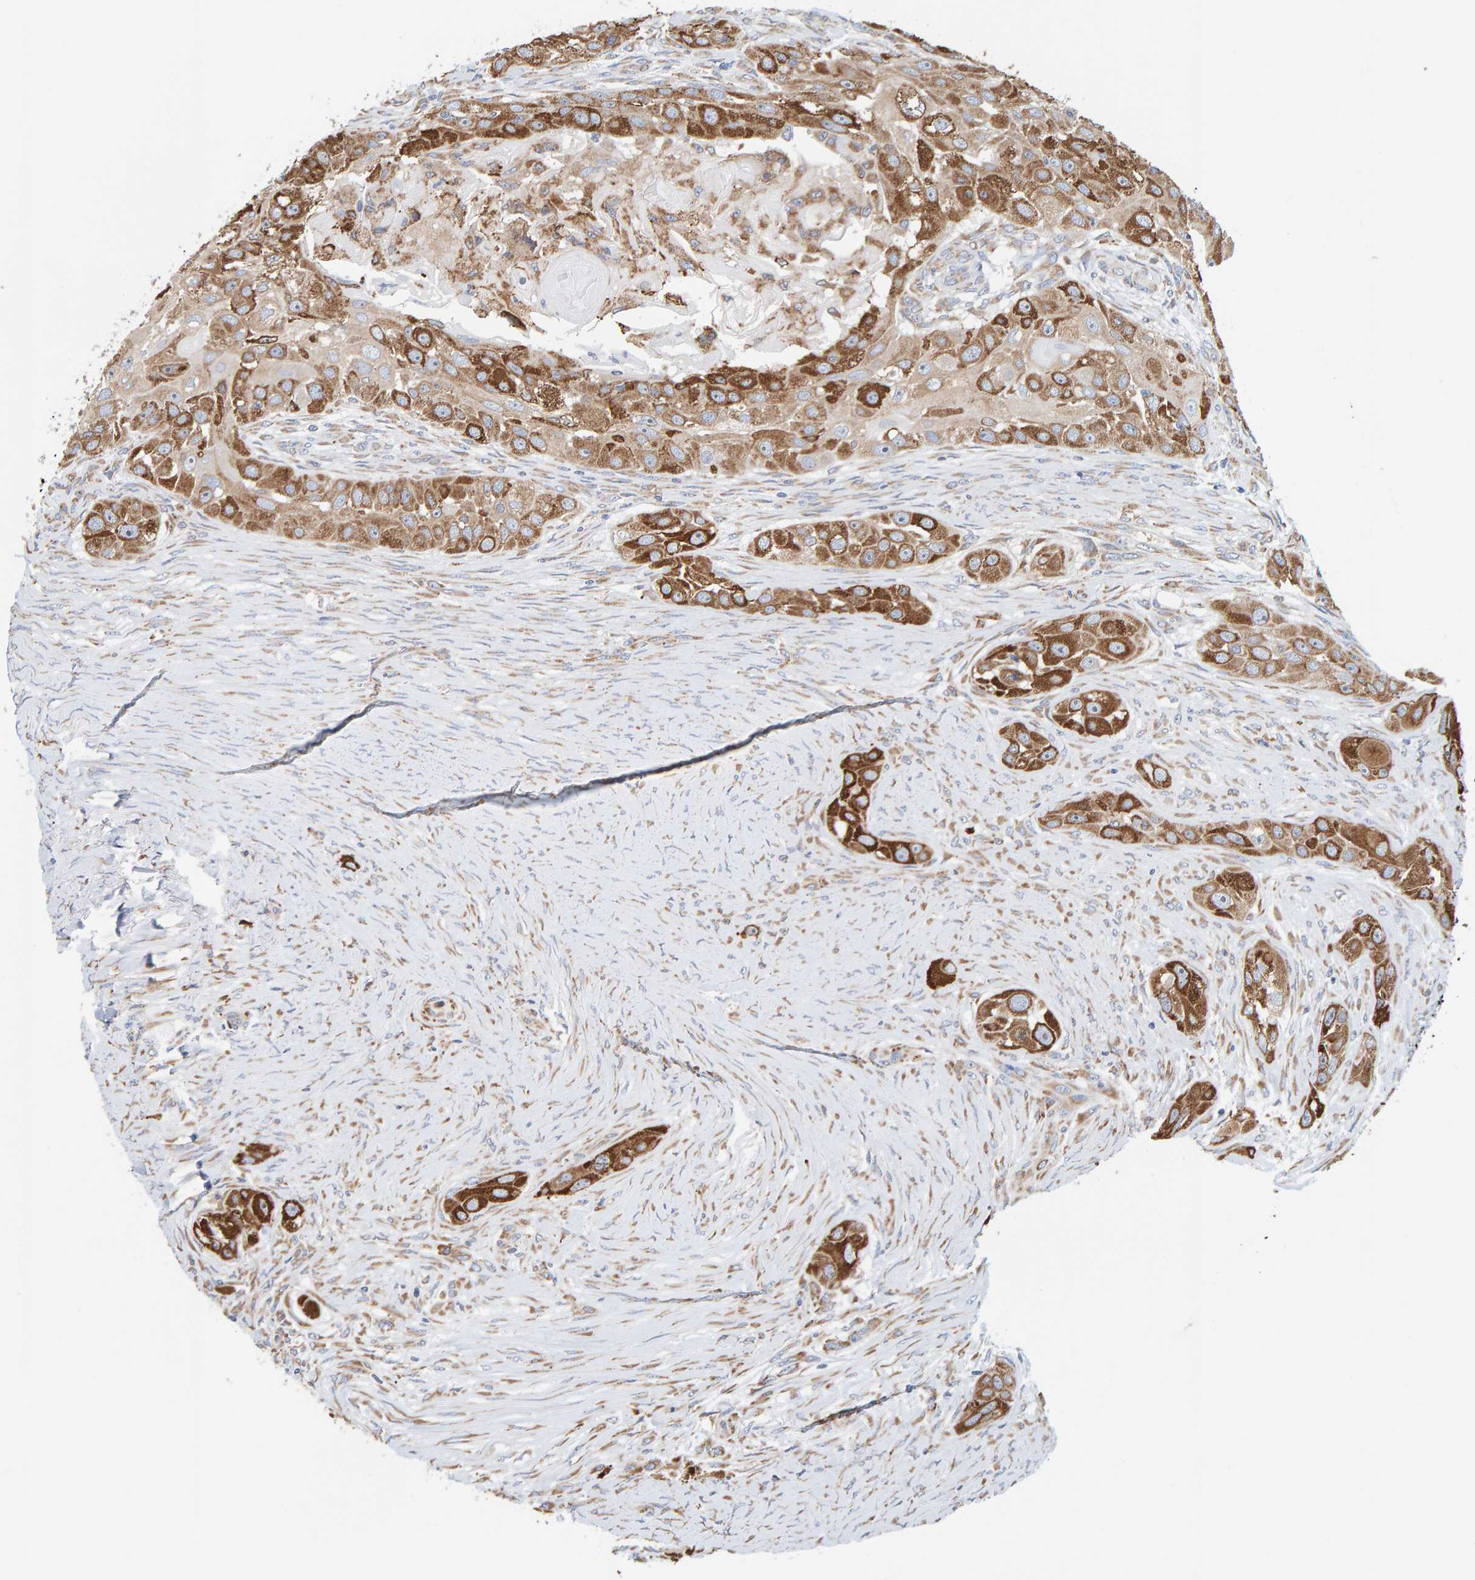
{"staining": {"intensity": "strong", "quantity": ">75%", "location": "cytoplasmic/membranous"}, "tissue": "head and neck cancer", "cell_type": "Tumor cells", "image_type": "cancer", "snomed": [{"axis": "morphology", "description": "Normal tissue, NOS"}, {"axis": "morphology", "description": "Squamous cell carcinoma, NOS"}, {"axis": "topography", "description": "Skeletal muscle"}, {"axis": "topography", "description": "Head-Neck"}], "caption": "Immunohistochemical staining of head and neck cancer shows high levels of strong cytoplasmic/membranous protein positivity in approximately >75% of tumor cells.", "gene": "SGPL1", "patient": {"sex": "male", "age": 51}}